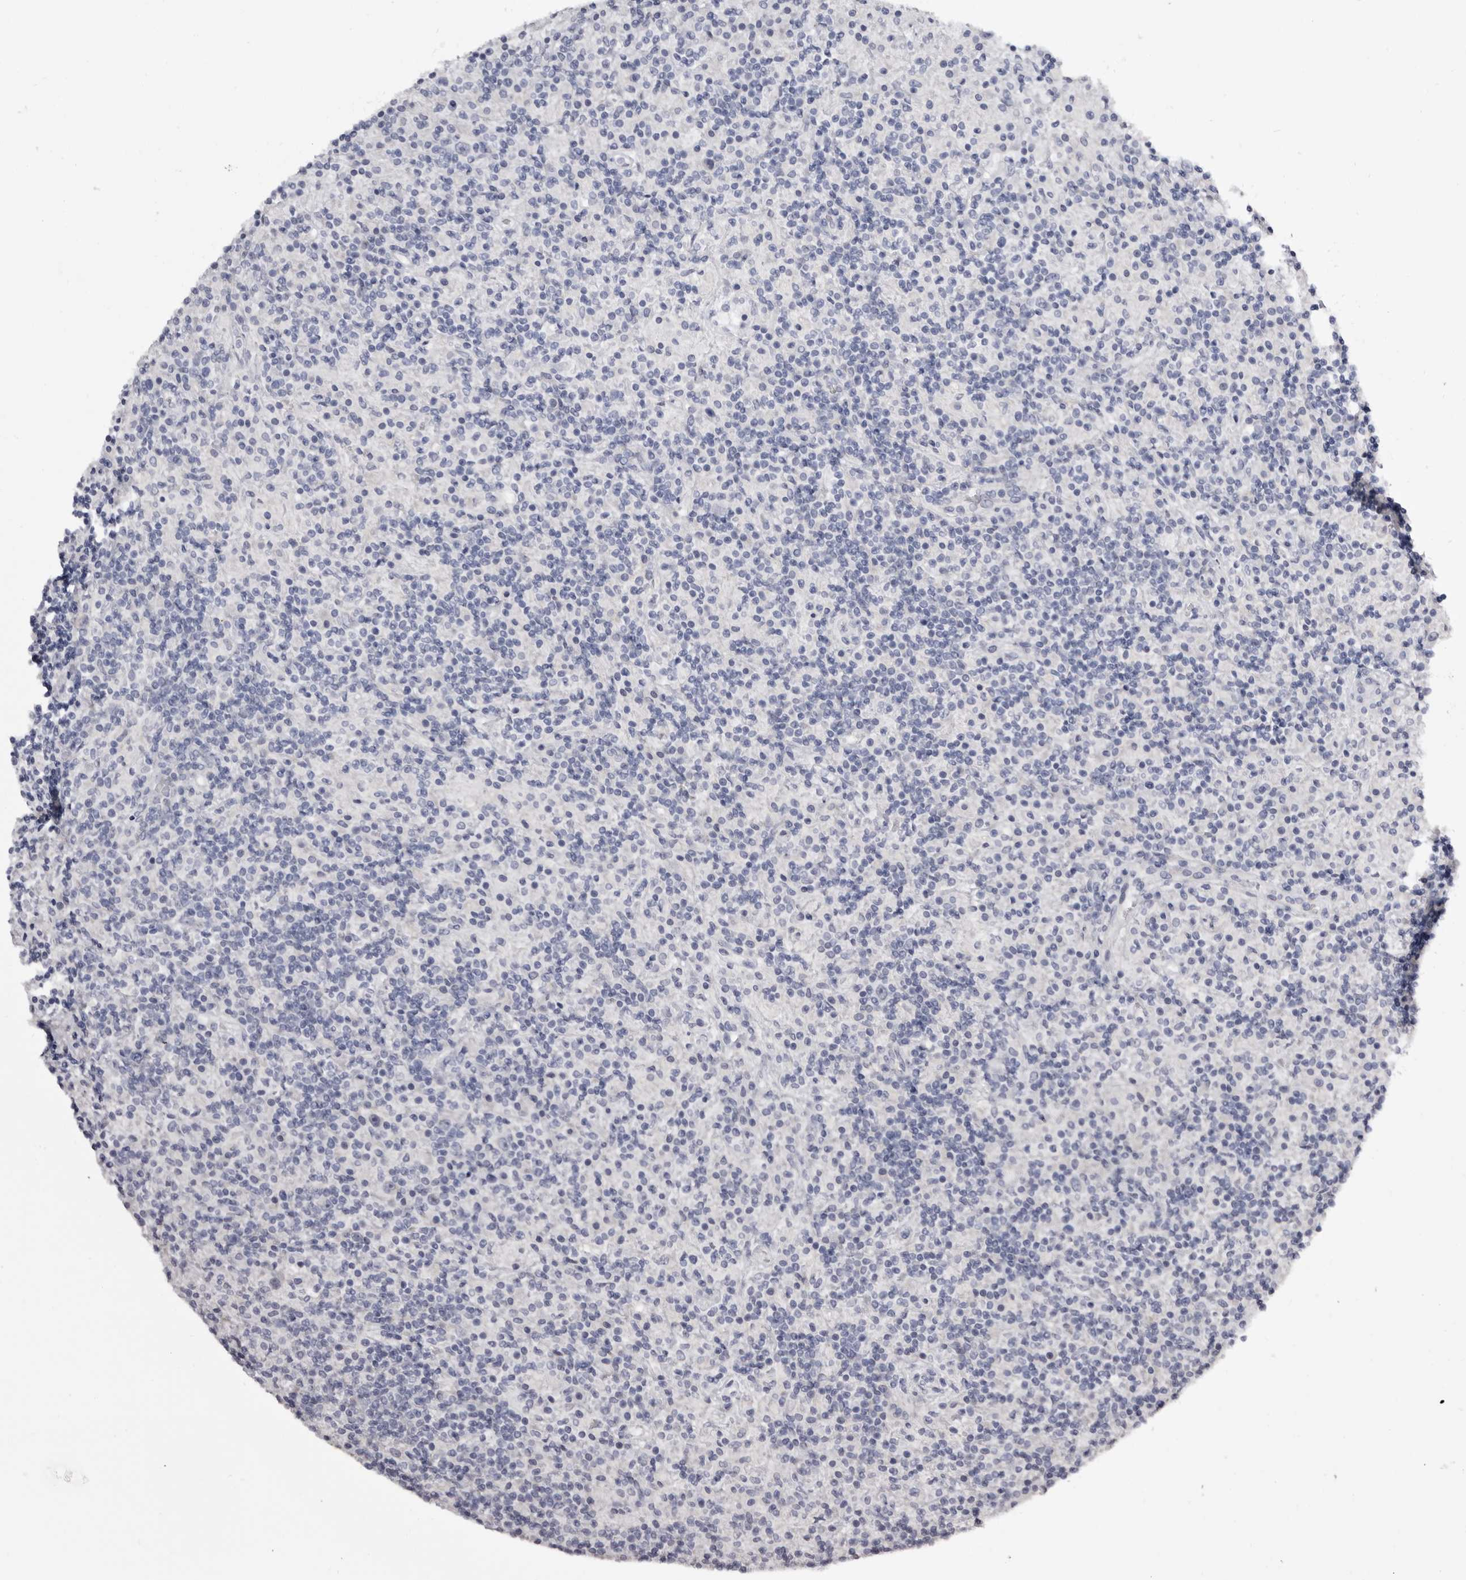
{"staining": {"intensity": "negative", "quantity": "none", "location": "none"}, "tissue": "lymphoma", "cell_type": "Tumor cells", "image_type": "cancer", "snomed": [{"axis": "morphology", "description": "Hodgkin's disease, NOS"}, {"axis": "topography", "description": "Lymph node"}], "caption": "Lymphoma was stained to show a protein in brown. There is no significant expression in tumor cells. (DAB immunohistochemistry (IHC) with hematoxylin counter stain).", "gene": "CASQ1", "patient": {"sex": "male", "age": 70}}